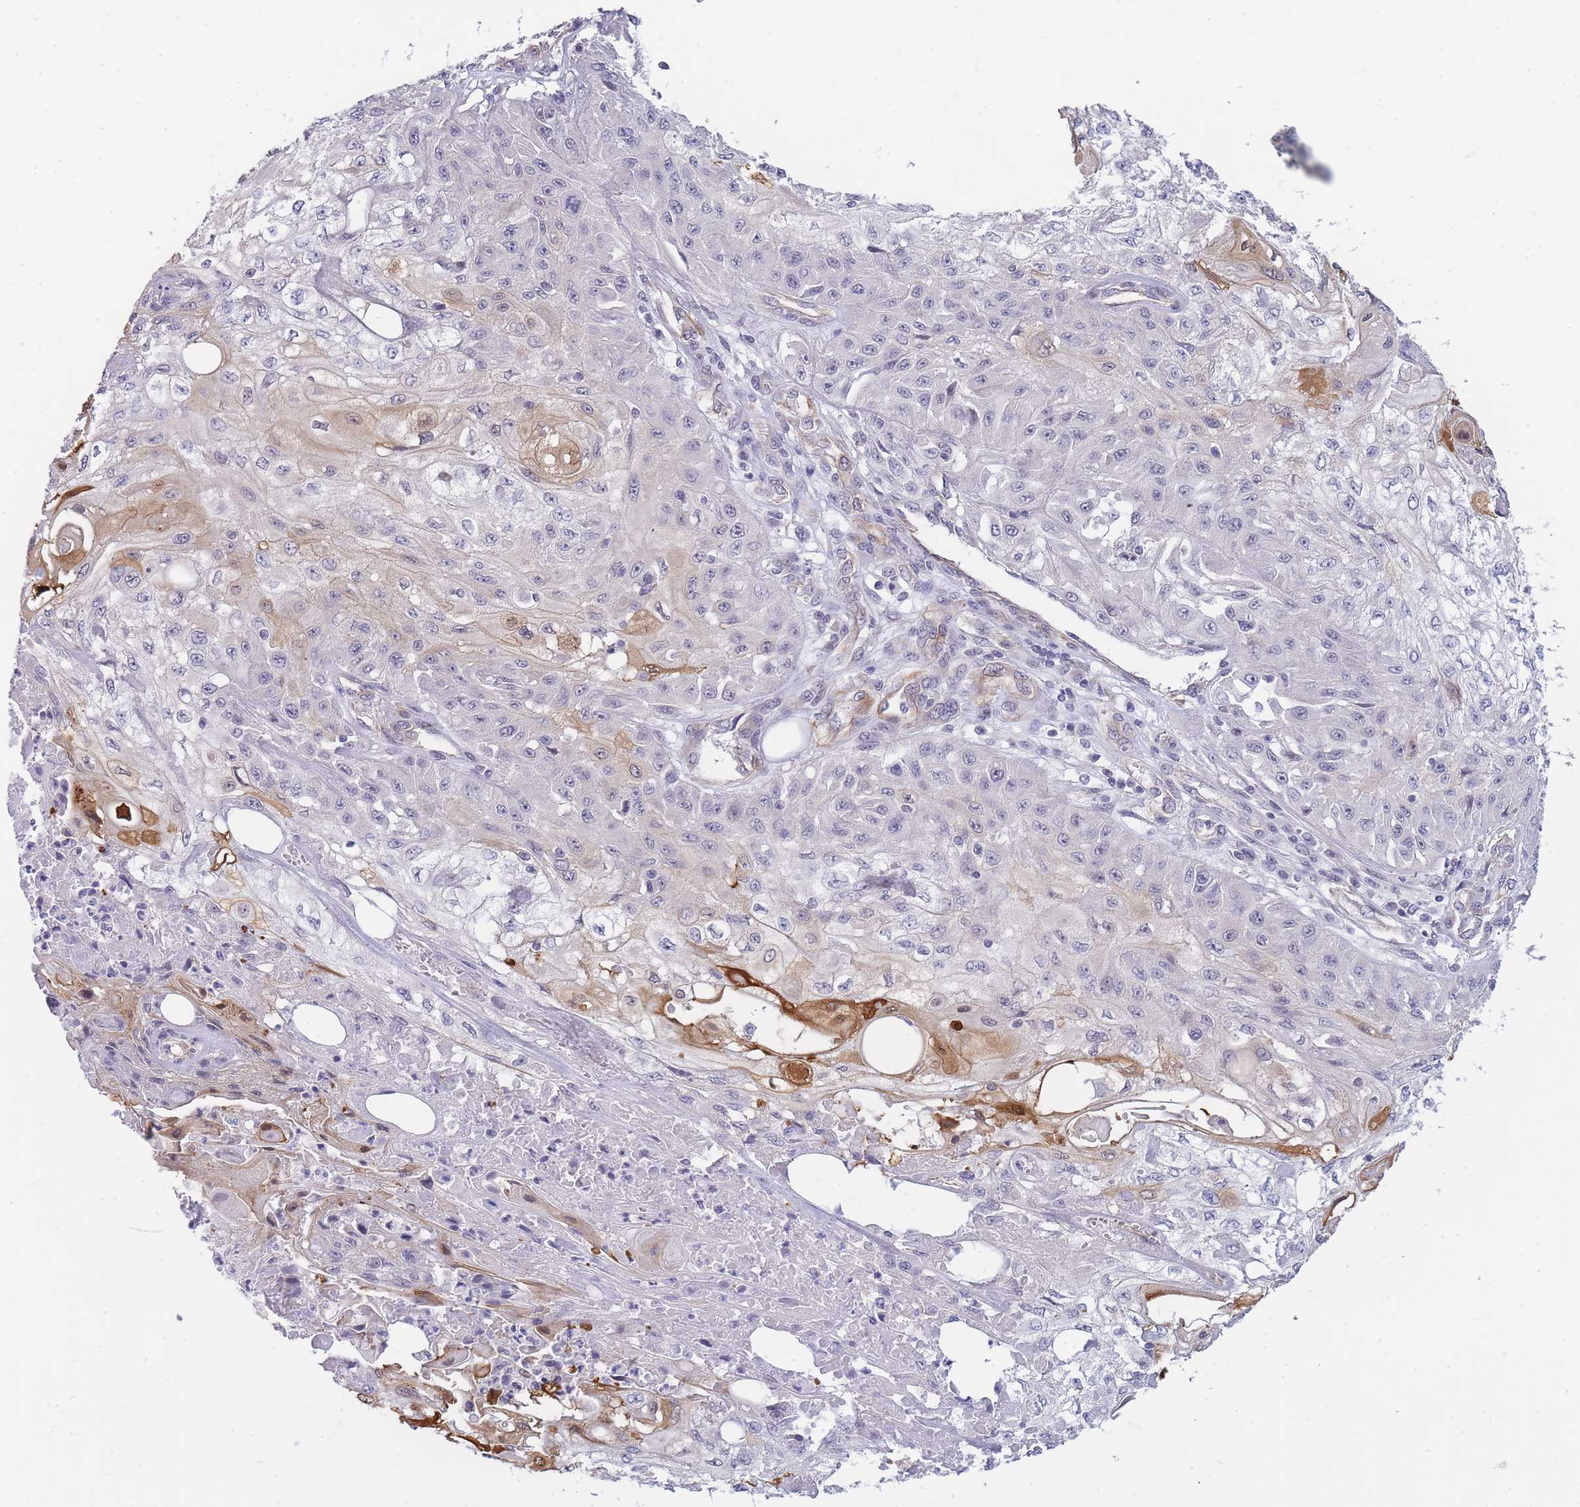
{"staining": {"intensity": "strong", "quantity": "<25%", "location": "cytoplasmic/membranous,nuclear"}, "tissue": "skin cancer", "cell_type": "Tumor cells", "image_type": "cancer", "snomed": [{"axis": "morphology", "description": "Squamous cell carcinoma, NOS"}, {"axis": "morphology", "description": "Squamous cell carcinoma, metastatic, NOS"}, {"axis": "topography", "description": "Skin"}, {"axis": "topography", "description": "Lymph node"}], "caption": "This image reveals IHC staining of skin squamous cell carcinoma, with medium strong cytoplasmic/membranous and nuclear positivity in approximately <25% of tumor cells.", "gene": "C19orf25", "patient": {"sex": "male", "age": 75}}